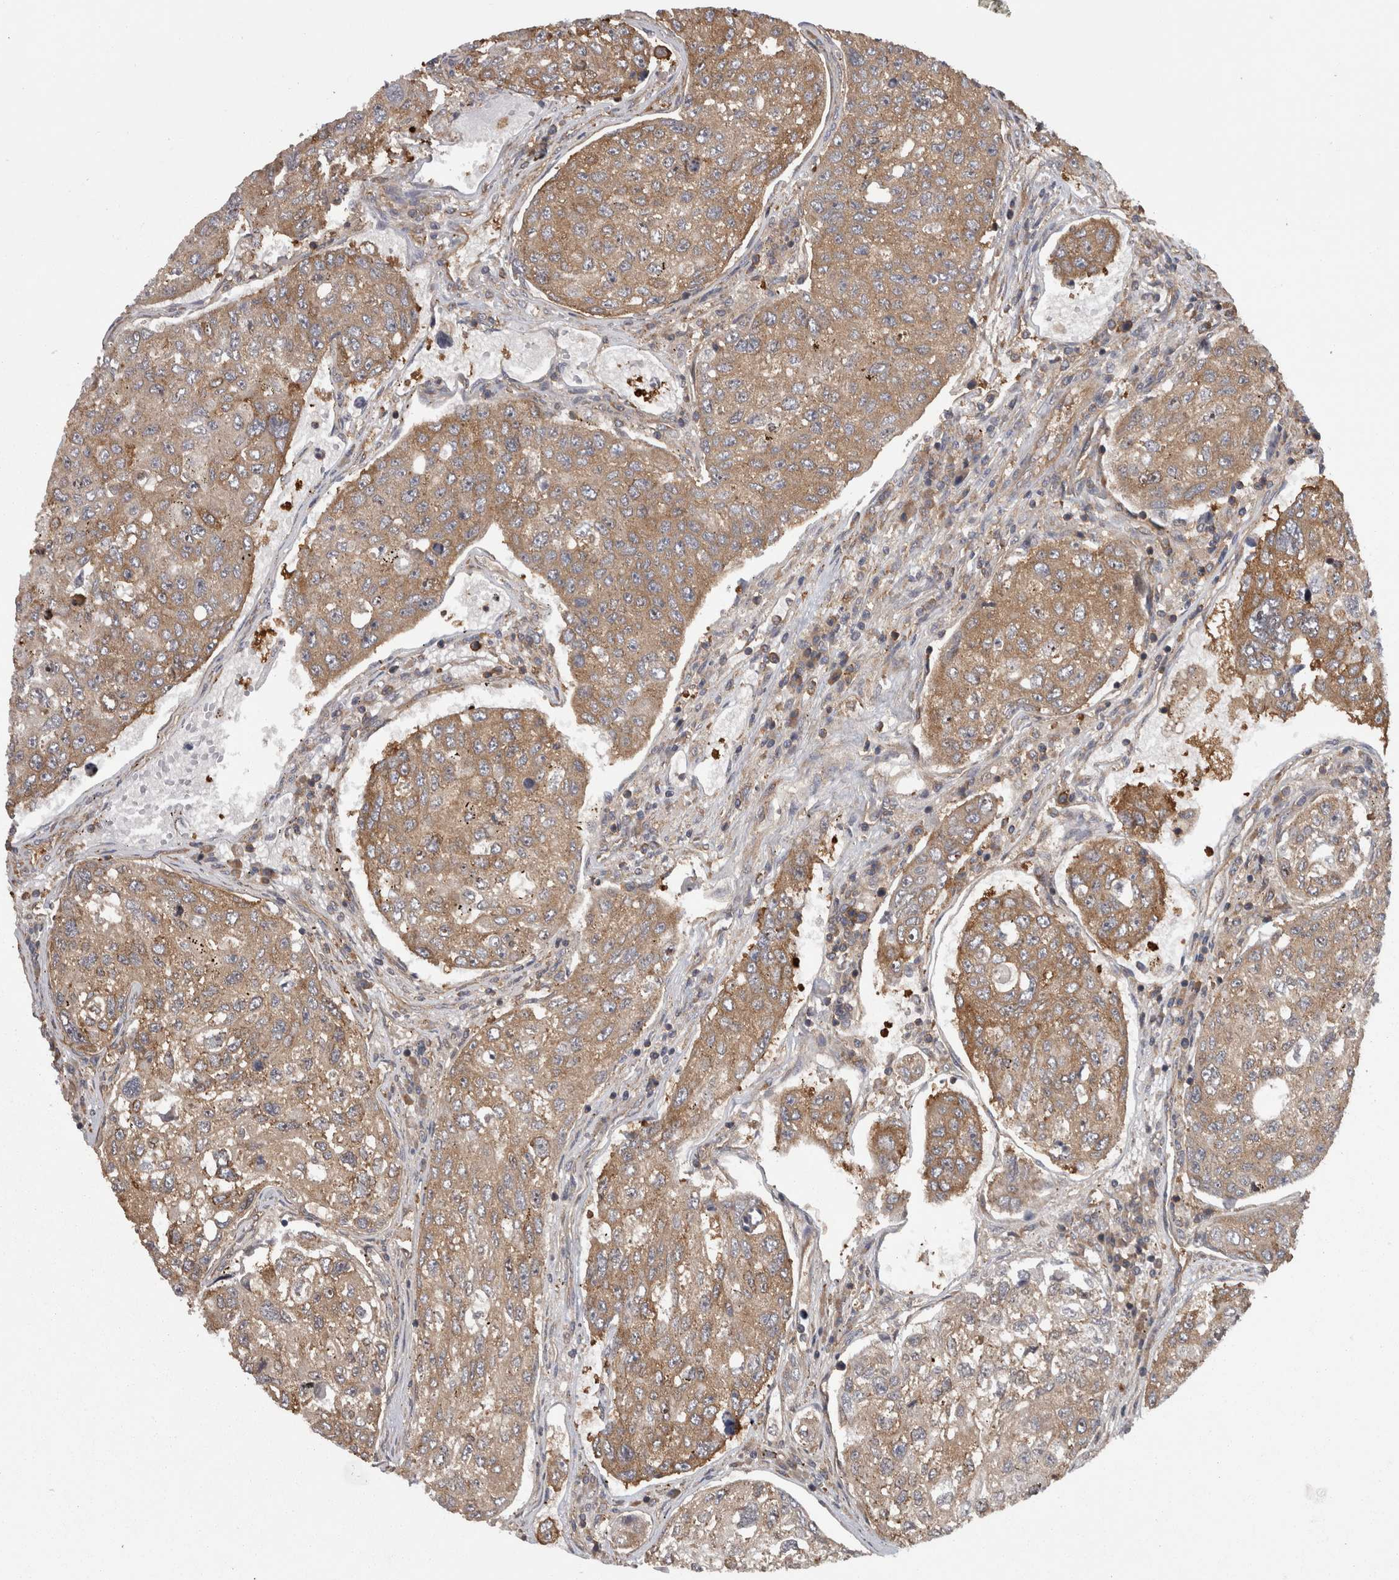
{"staining": {"intensity": "moderate", "quantity": ">75%", "location": "cytoplasmic/membranous"}, "tissue": "urothelial cancer", "cell_type": "Tumor cells", "image_type": "cancer", "snomed": [{"axis": "morphology", "description": "Urothelial carcinoma, High grade"}, {"axis": "topography", "description": "Lymph node"}, {"axis": "topography", "description": "Urinary bladder"}], "caption": "Protein staining displays moderate cytoplasmic/membranous expression in about >75% of tumor cells in urothelial cancer.", "gene": "SMCR8", "patient": {"sex": "male", "age": 51}}